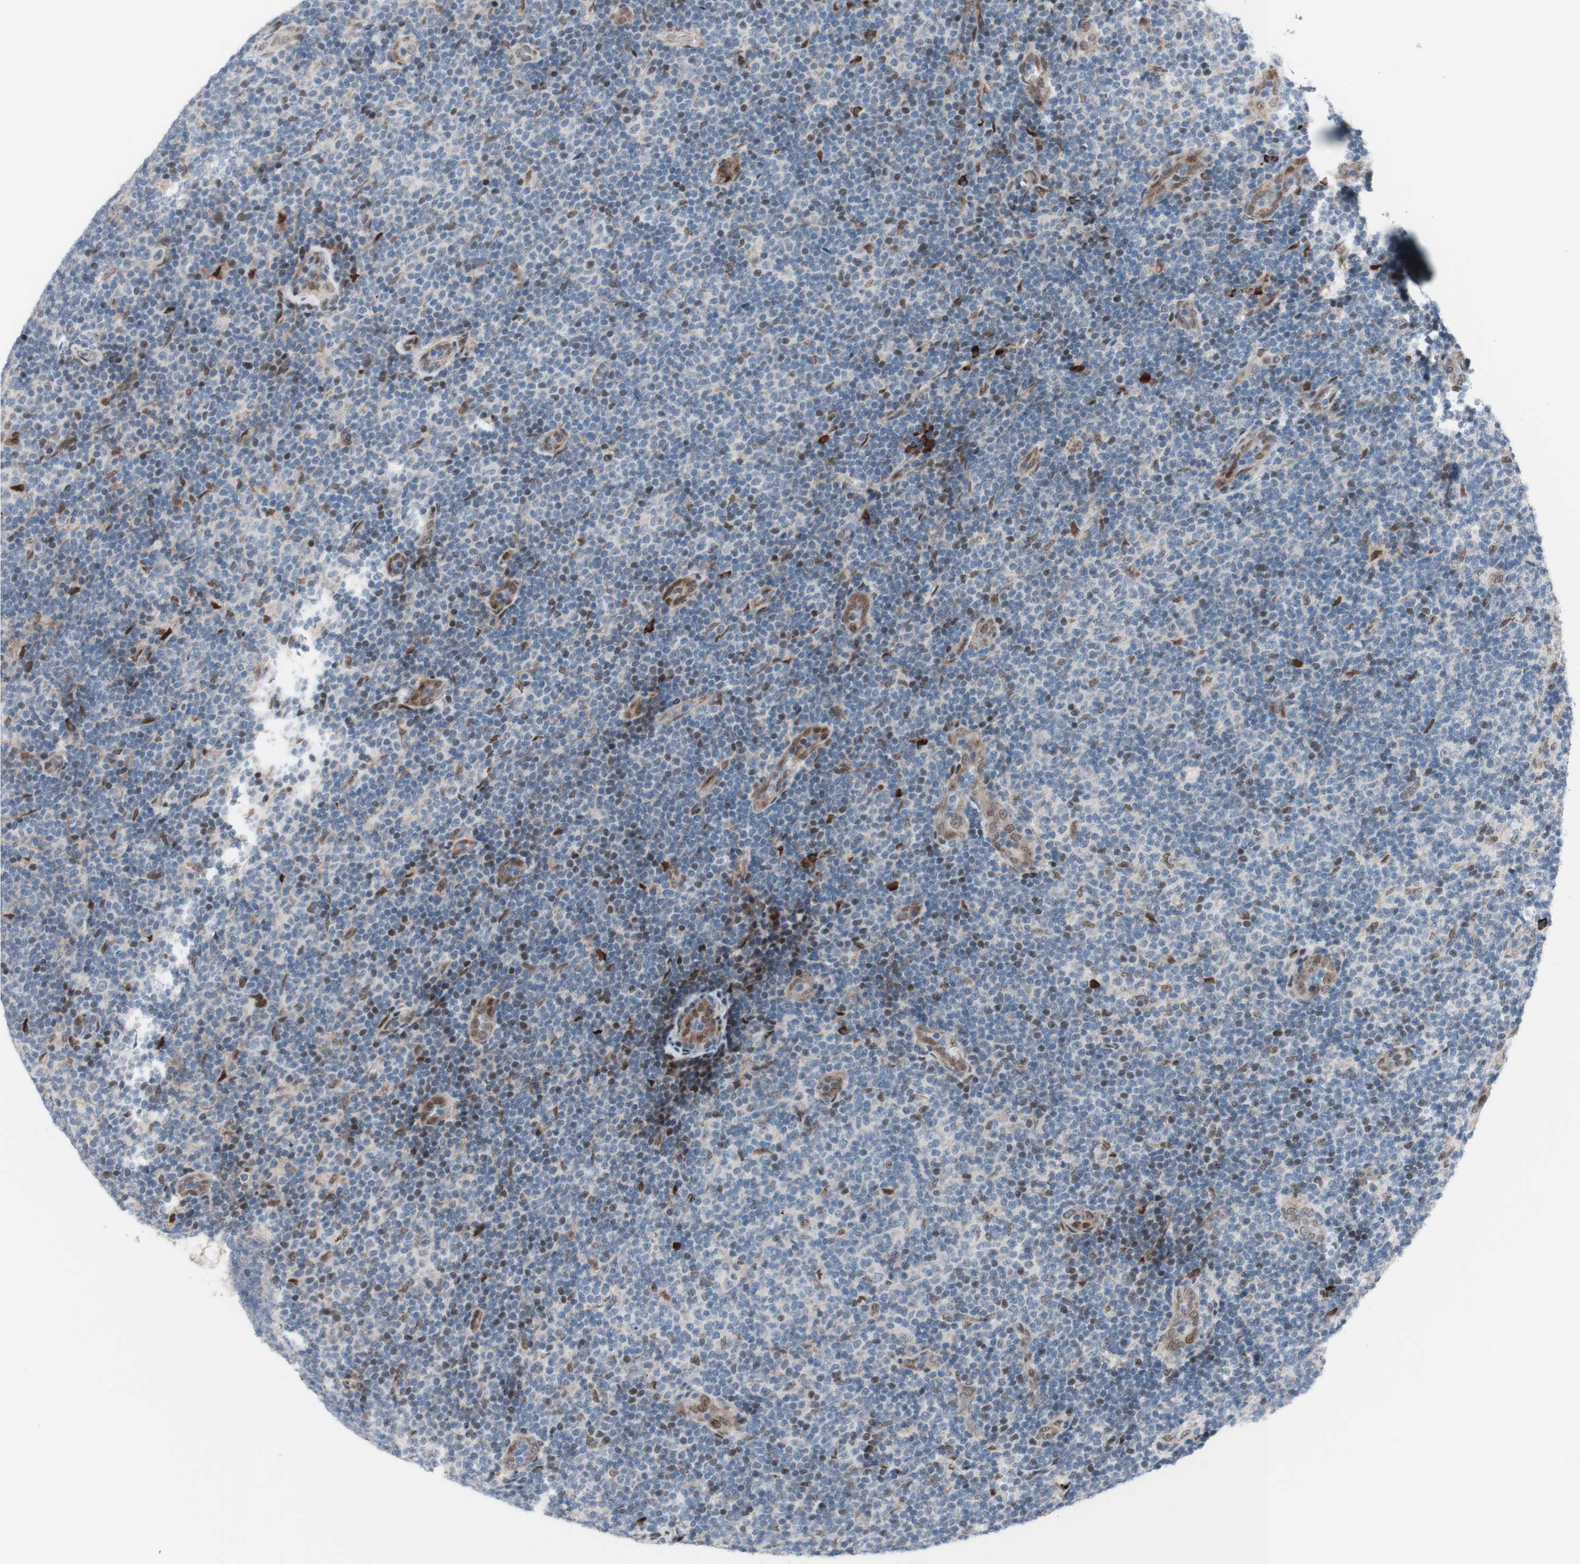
{"staining": {"intensity": "negative", "quantity": "none", "location": "none"}, "tissue": "lymphoma", "cell_type": "Tumor cells", "image_type": "cancer", "snomed": [{"axis": "morphology", "description": "Malignant lymphoma, non-Hodgkin's type, Low grade"}, {"axis": "topography", "description": "Lymph node"}], "caption": "Human lymphoma stained for a protein using immunohistochemistry (IHC) displays no staining in tumor cells.", "gene": "PHTF2", "patient": {"sex": "male", "age": 83}}